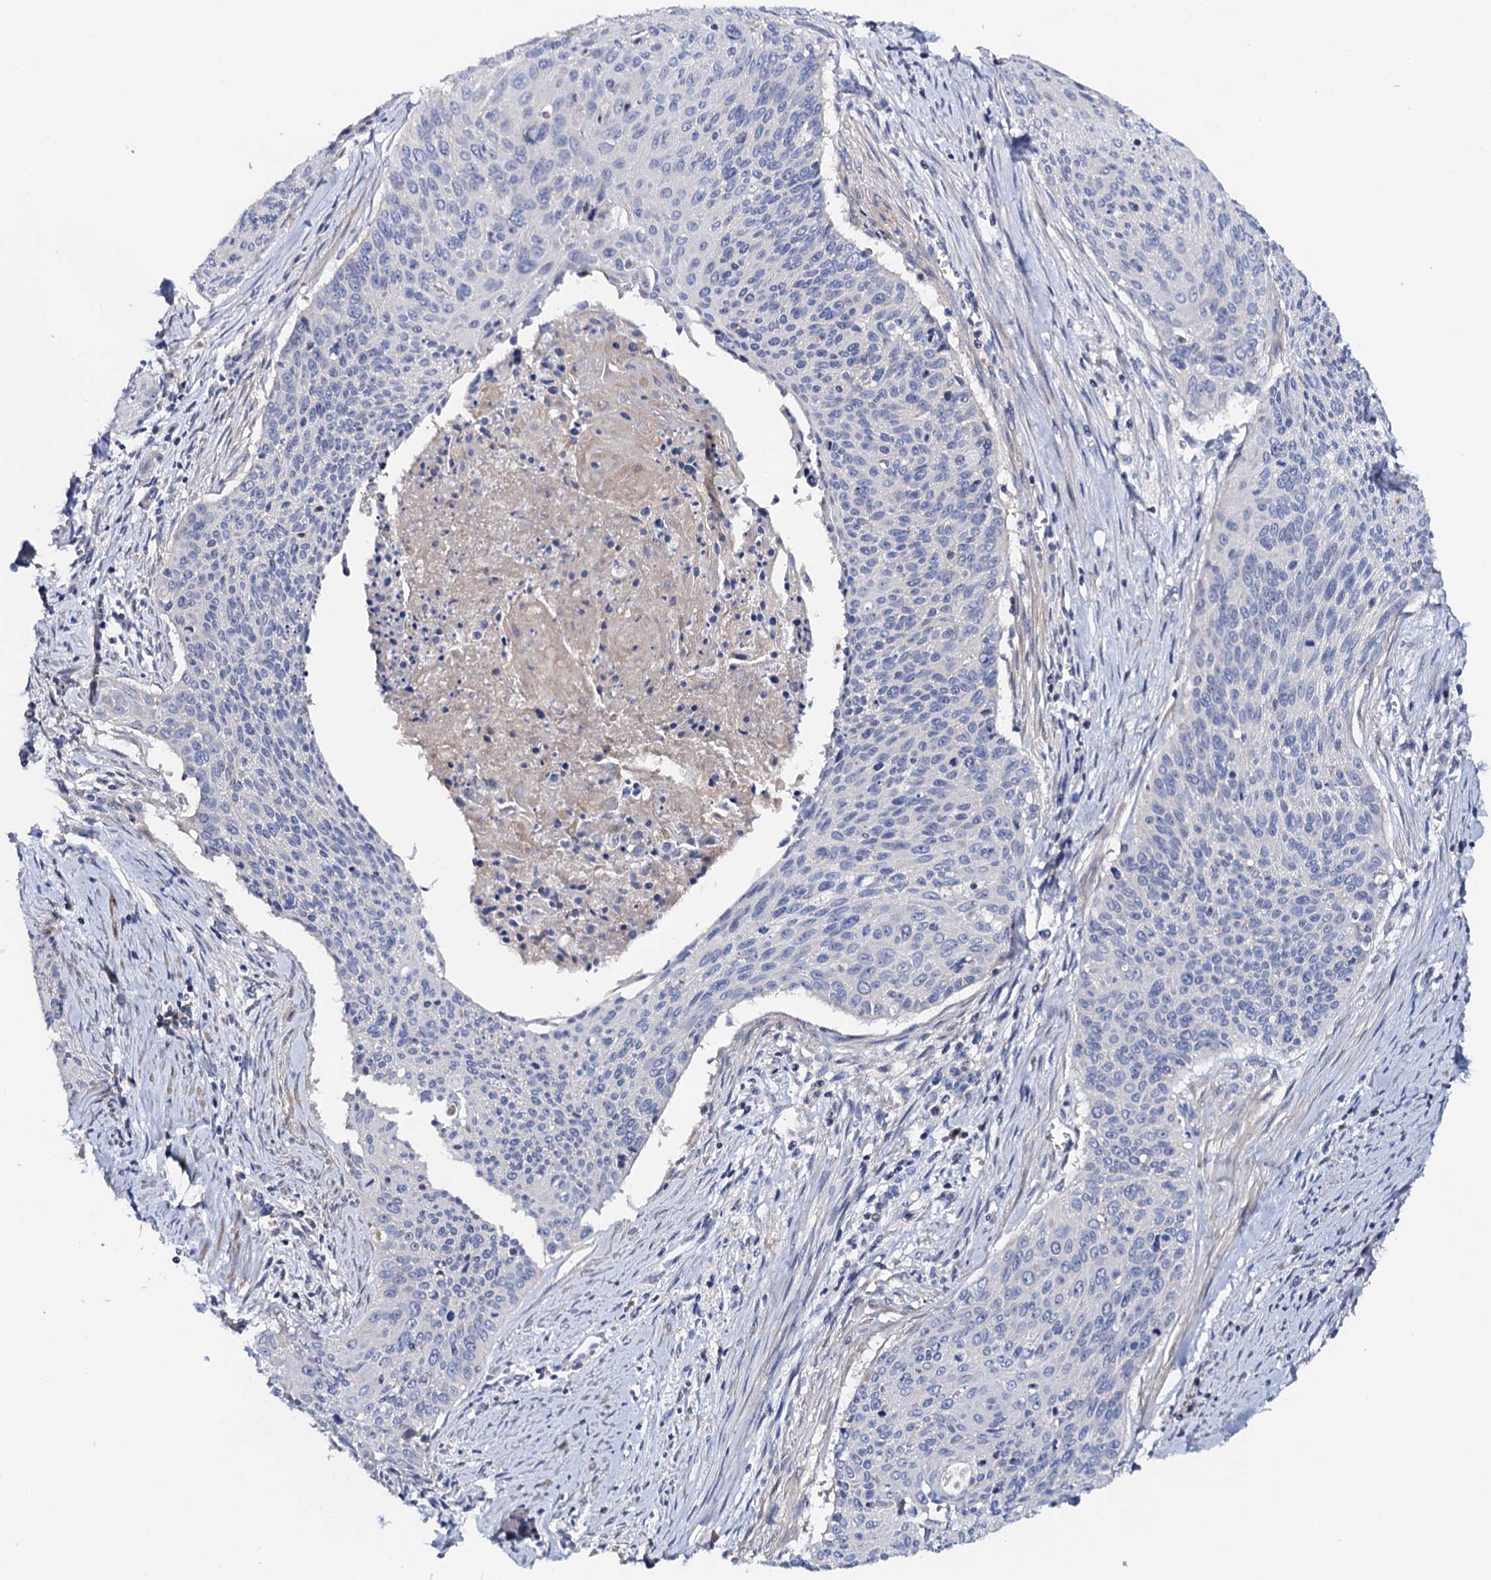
{"staining": {"intensity": "negative", "quantity": "none", "location": "none"}, "tissue": "cervical cancer", "cell_type": "Tumor cells", "image_type": "cancer", "snomed": [{"axis": "morphology", "description": "Squamous cell carcinoma, NOS"}, {"axis": "topography", "description": "Cervix"}], "caption": "This photomicrograph is of cervical squamous cell carcinoma stained with immunohistochemistry to label a protein in brown with the nuclei are counter-stained blue. There is no positivity in tumor cells. Nuclei are stained in blue.", "gene": "MRPL48", "patient": {"sex": "female", "age": 55}}